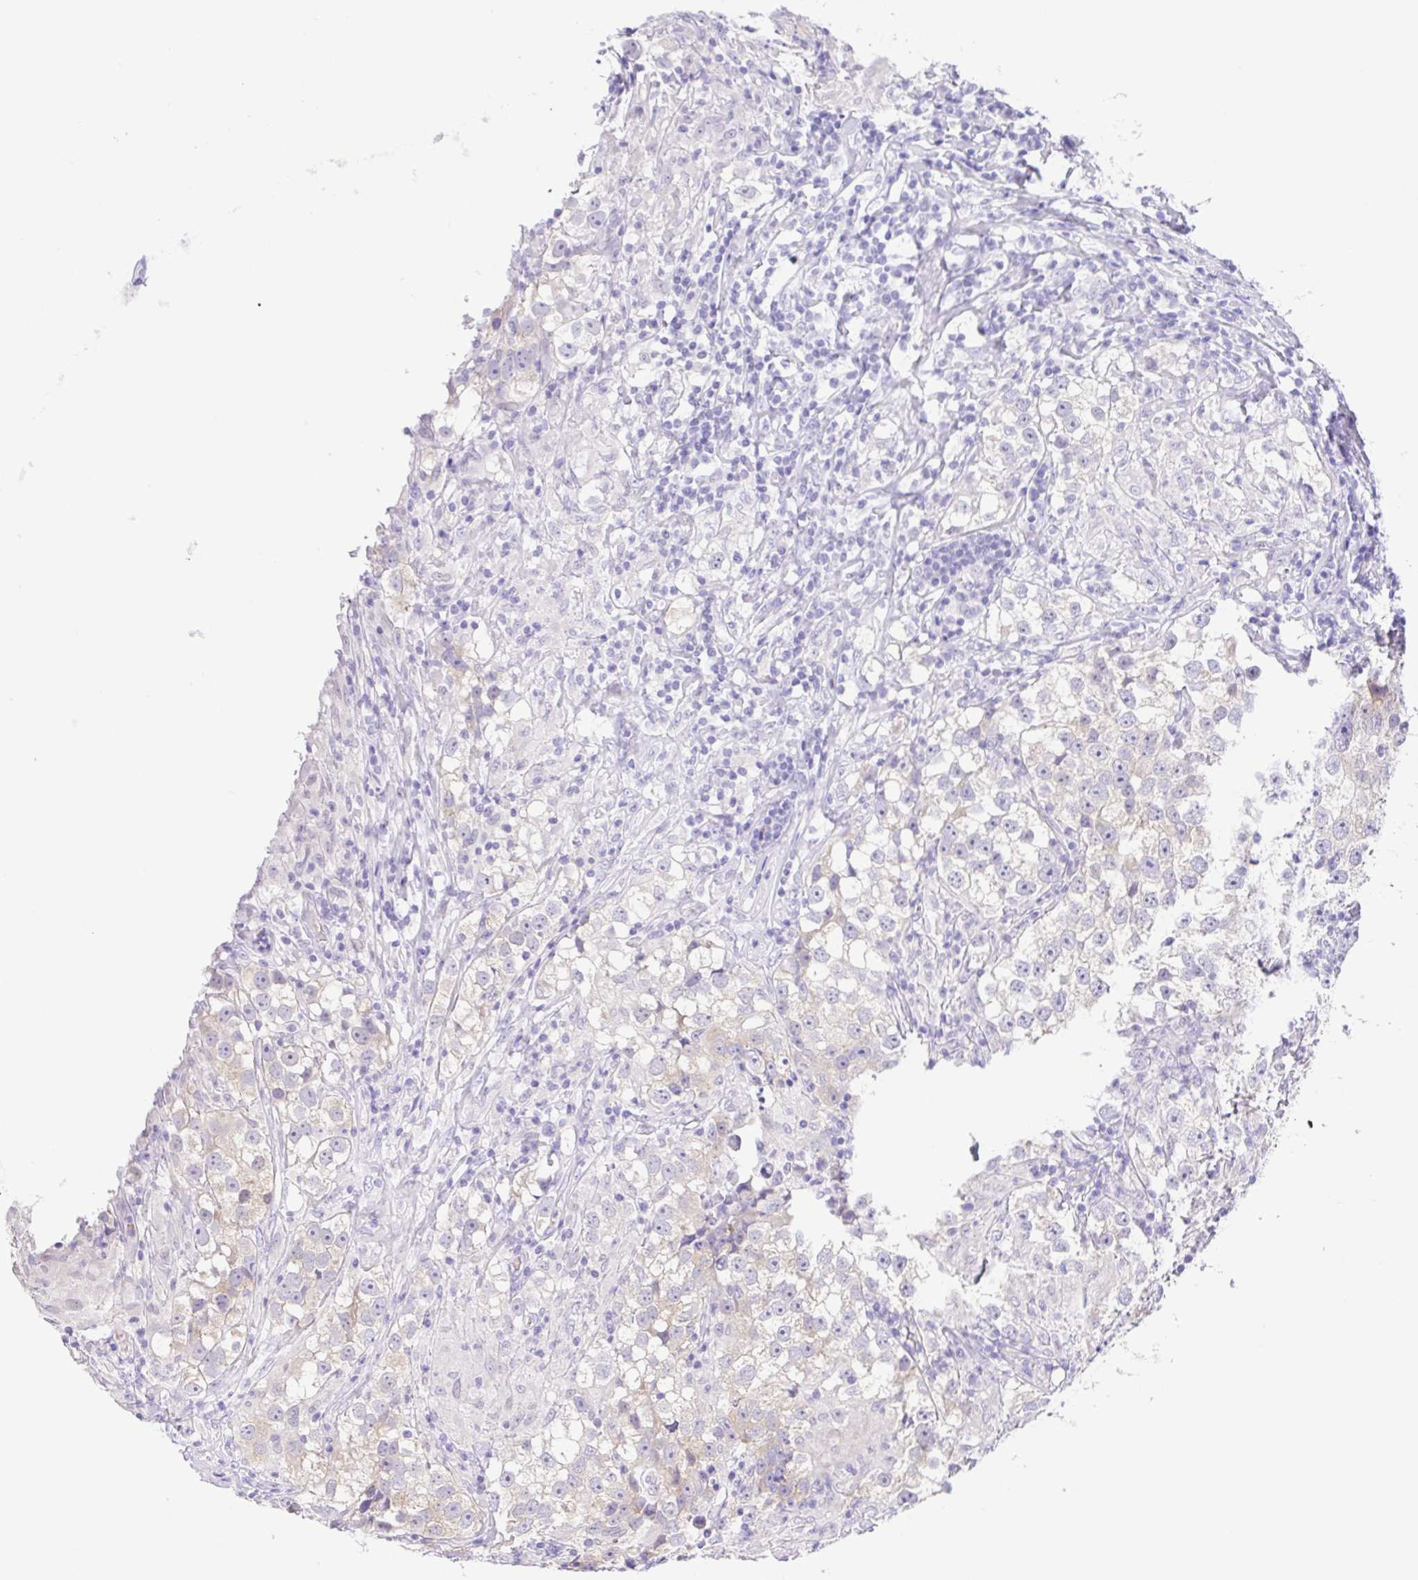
{"staining": {"intensity": "negative", "quantity": "none", "location": "none"}, "tissue": "testis cancer", "cell_type": "Tumor cells", "image_type": "cancer", "snomed": [{"axis": "morphology", "description": "Seminoma, NOS"}, {"axis": "topography", "description": "Testis"}], "caption": "Immunohistochemistry photomicrograph of neoplastic tissue: human testis cancer stained with DAB (3,3'-diaminobenzidine) reveals no significant protein staining in tumor cells. (IHC, brightfield microscopy, high magnification).", "gene": "EPB42", "patient": {"sex": "male", "age": 46}}